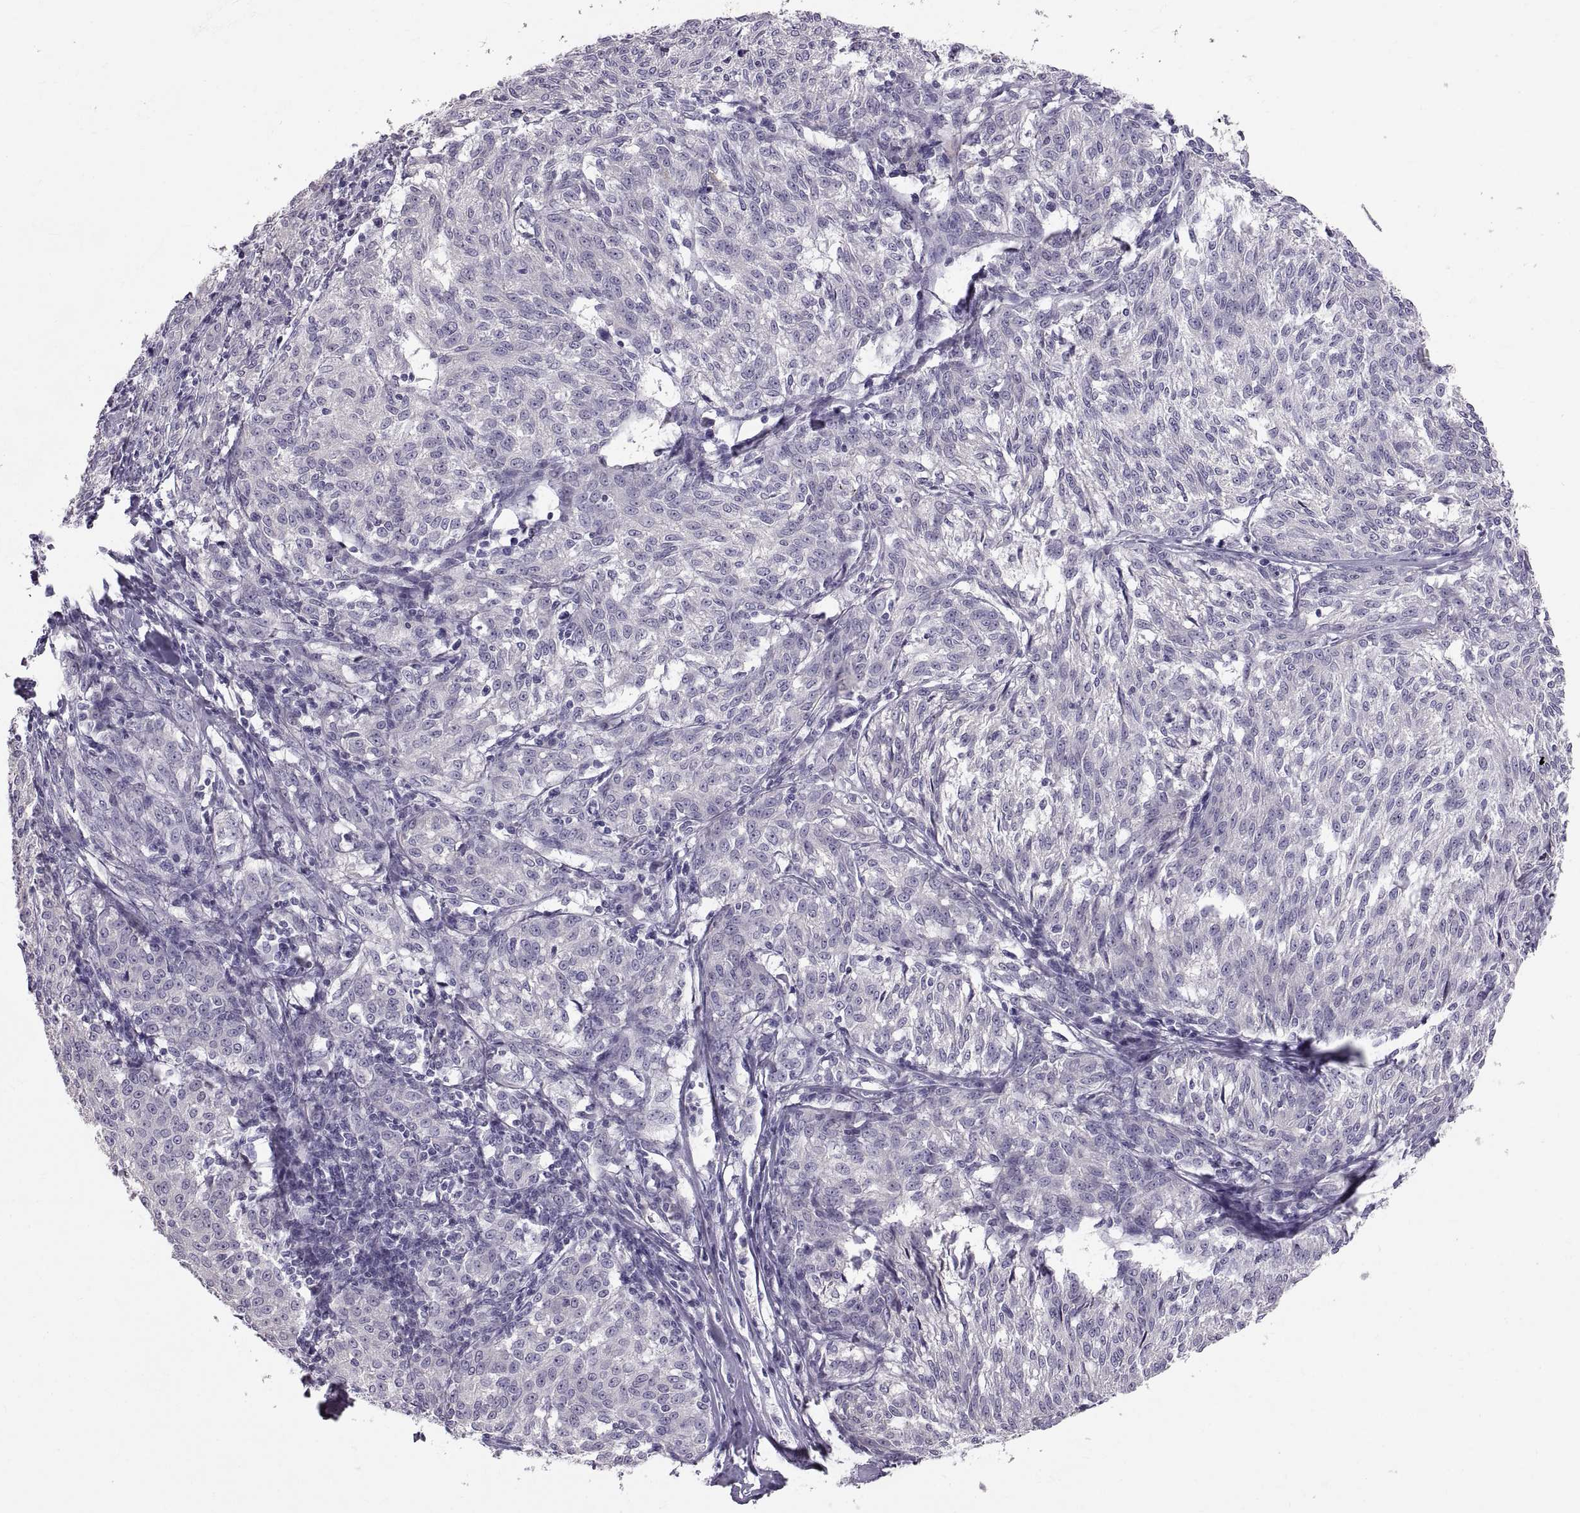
{"staining": {"intensity": "negative", "quantity": "none", "location": "none"}, "tissue": "melanoma", "cell_type": "Tumor cells", "image_type": "cancer", "snomed": [{"axis": "morphology", "description": "Malignant melanoma, NOS"}, {"axis": "topography", "description": "Skin"}], "caption": "Immunohistochemical staining of melanoma shows no significant expression in tumor cells.", "gene": "SPACDR", "patient": {"sex": "female", "age": 72}}